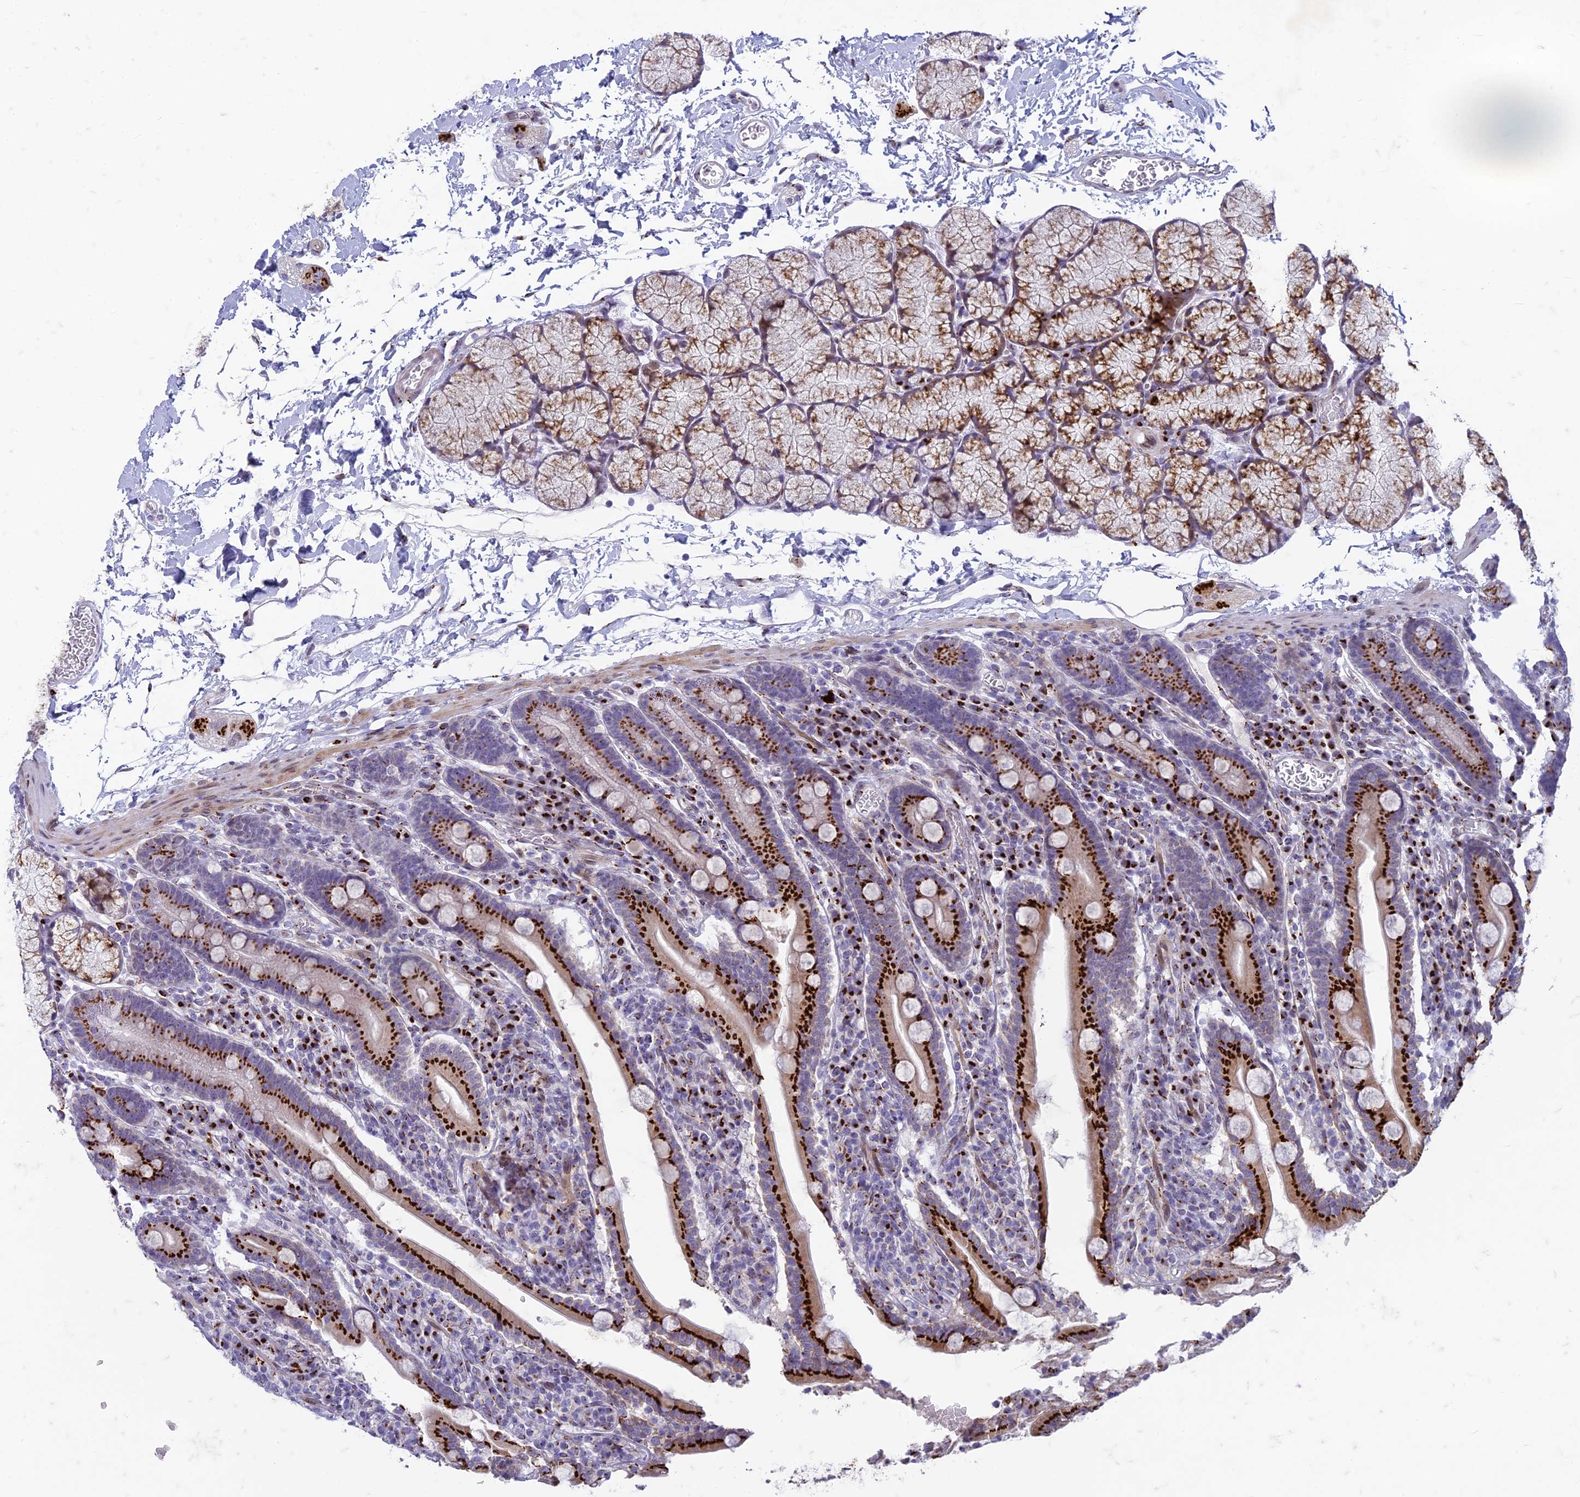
{"staining": {"intensity": "strong", "quantity": ">75%", "location": "cytoplasmic/membranous"}, "tissue": "duodenum", "cell_type": "Glandular cells", "image_type": "normal", "snomed": [{"axis": "morphology", "description": "Normal tissue, NOS"}, {"axis": "topography", "description": "Duodenum"}], "caption": "Duodenum stained with immunohistochemistry (IHC) shows strong cytoplasmic/membranous expression in about >75% of glandular cells.", "gene": "FAM3C", "patient": {"sex": "male", "age": 35}}